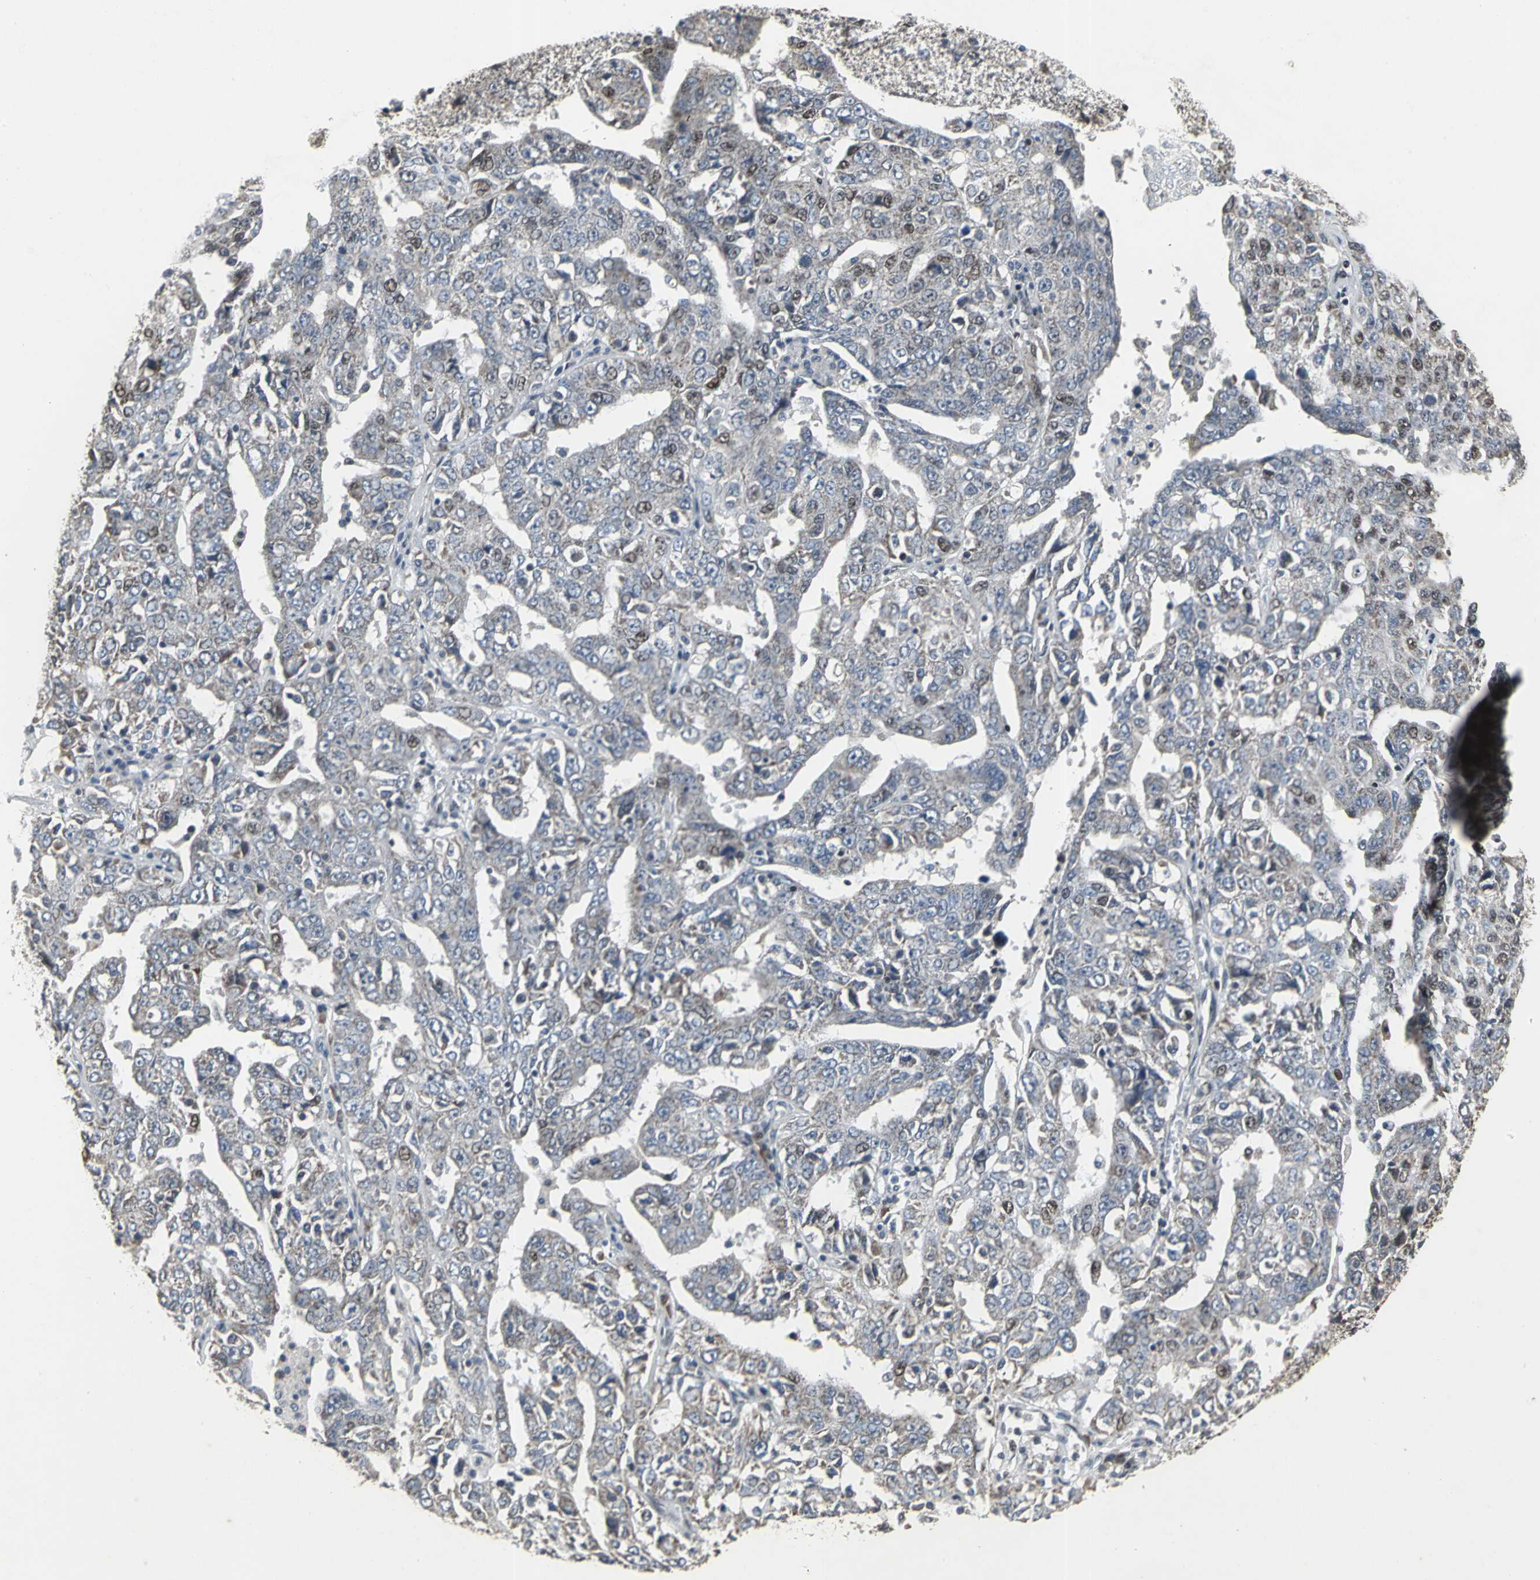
{"staining": {"intensity": "moderate", "quantity": "25%-75%", "location": "nuclear"}, "tissue": "ovarian cancer", "cell_type": "Tumor cells", "image_type": "cancer", "snomed": [{"axis": "morphology", "description": "Carcinoma, endometroid"}, {"axis": "topography", "description": "Ovary"}], "caption": "Moderate nuclear protein positivity is seen in approximately 25%-75% of tumor cells in endometroid carcinoma (ovarian). The protein of interest is shown in brown color, while the nuclei are stained blue.", "gene": "SRF", "patient": {"sex": "female", "age": 62}}